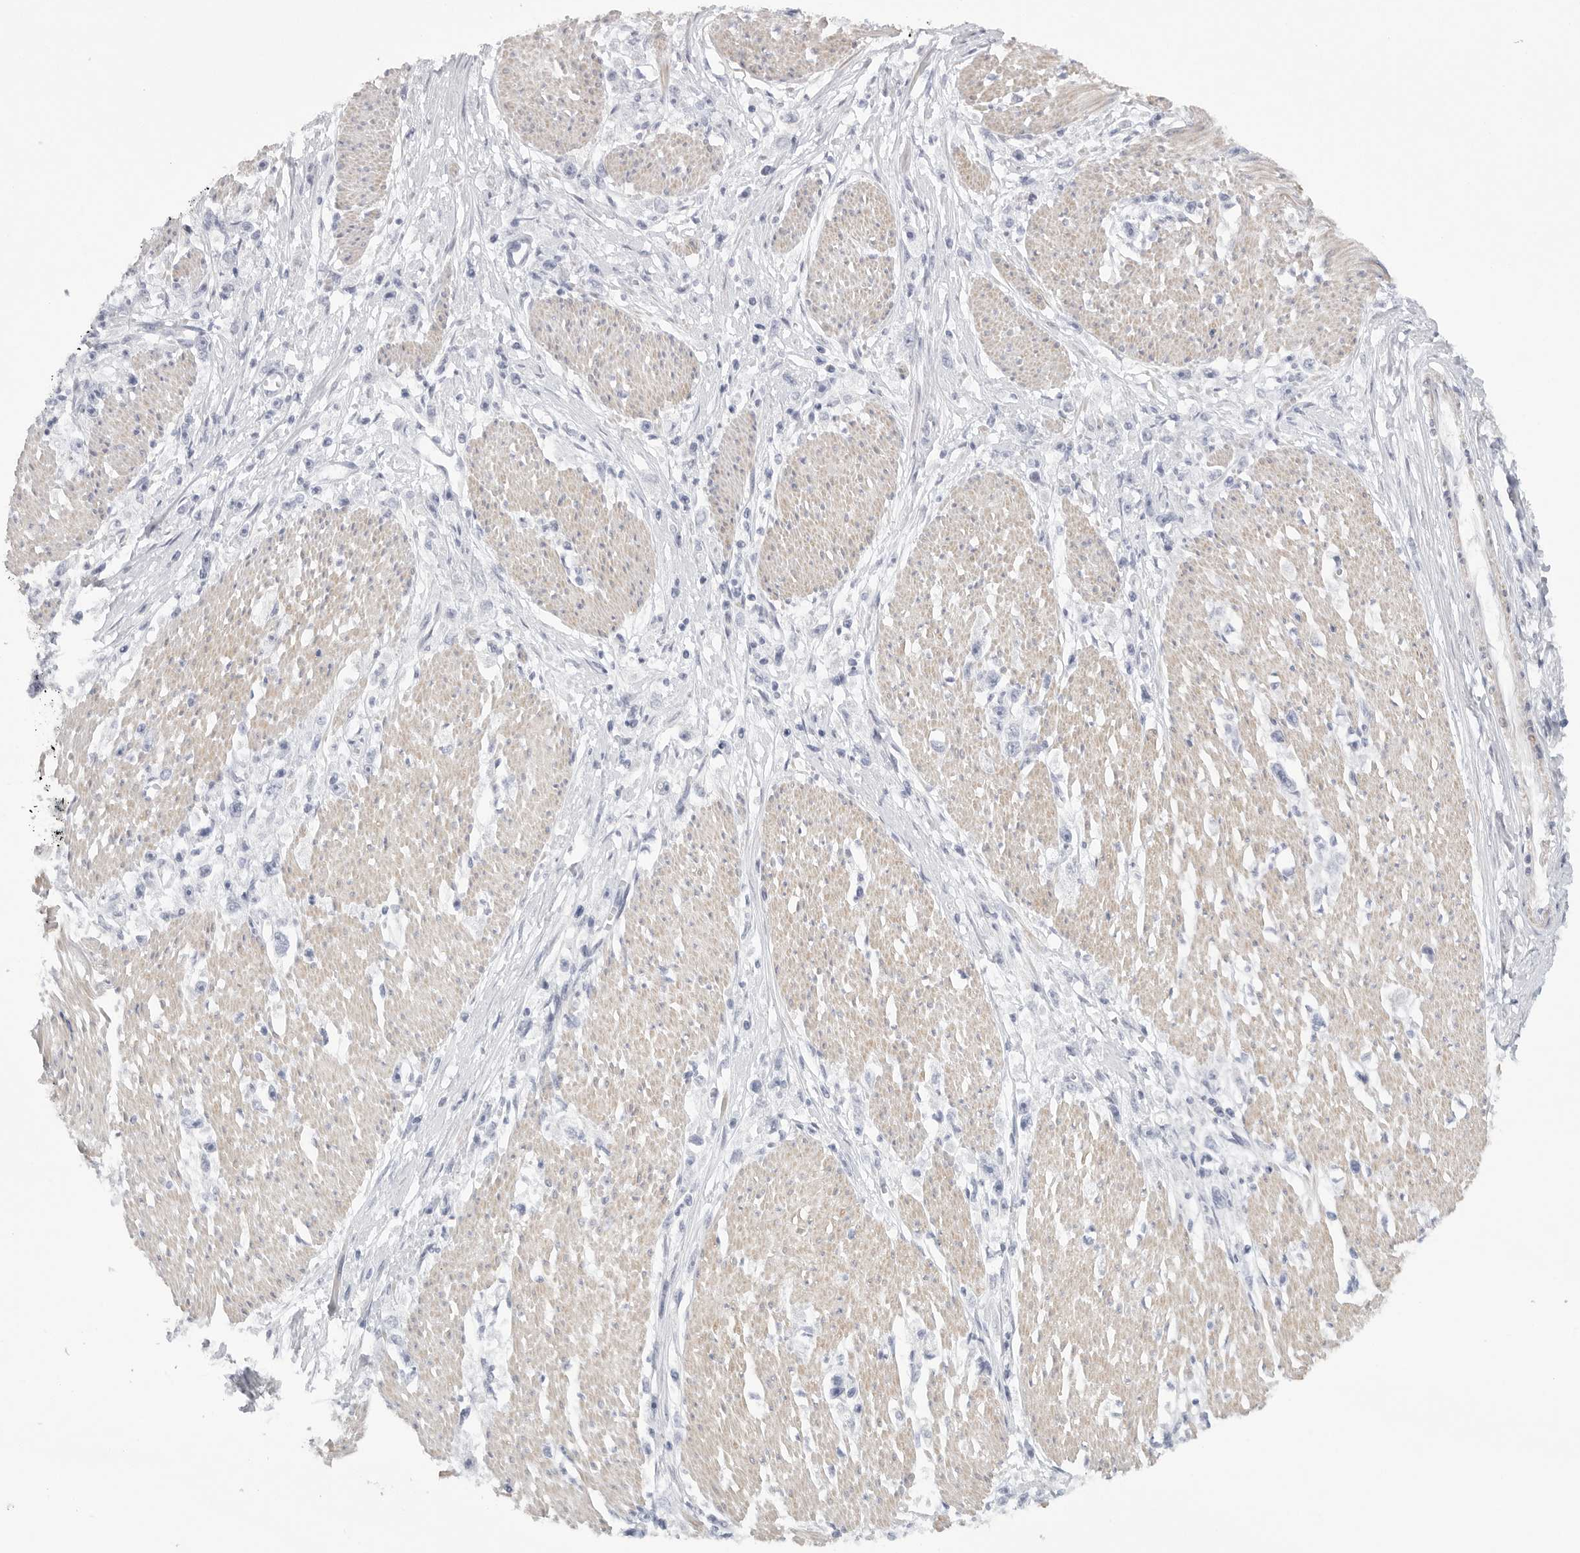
{"staining": {"intensity": "negative", "quantity": "none", "location": "none"}, "tissue": "stomach cancer", "cell_type": "Tumor cells", "image_type": "cancer", "snomed": [{"axis": "morphology", "description": "Adenocarcinoma, NOS"}, {"axis": "topography", "description": "Stomach"}], "caption": "Immunohistochemical staining of human adenocarcinoma (stomach) shows no significant positivity in tumor cells.", "gene": "TNR", "patient": {"sex": "female", "age": 59}}